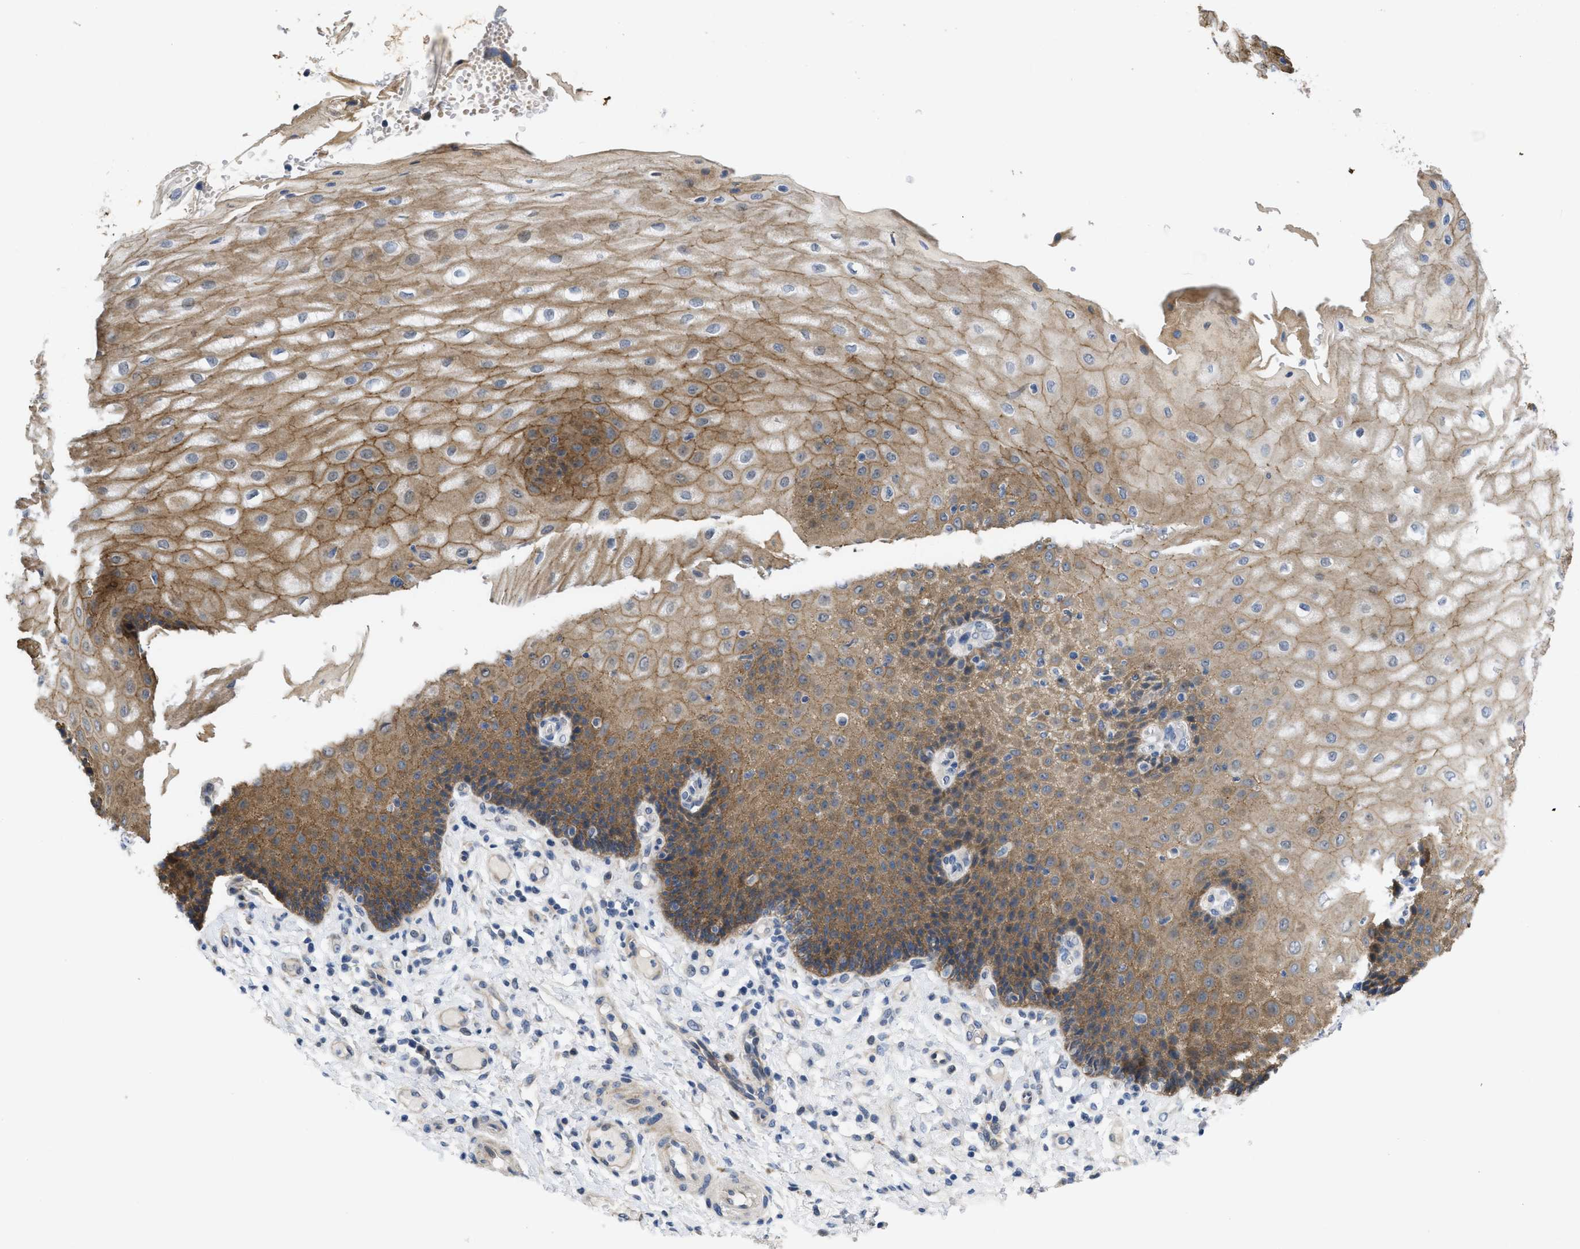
{"staining": {"intensity": "moderate", "quantity": ">75%", "location": "cytoplasmic/membranous"}, "tissue": "esophagus", "cell_type": "Squamous epithelial cells", "image_type": "normal", "snomed": [{"axis": "morphology", "description": "Normal tissue, NOS"}, {"axis": "topography", "description": "Esophagus"}], "caption": "IHC image of normal esophagus: esophagus stained using immunohistochemistry displays medium levels of moderate protein expression localized specifically in the cytoplasmic/membranous of squamous epithelial cells, appearing as a cytoplasmic/membranous brown color.", "gene": "CDPF1", "patient": {"sex": "male", "age": 54}}